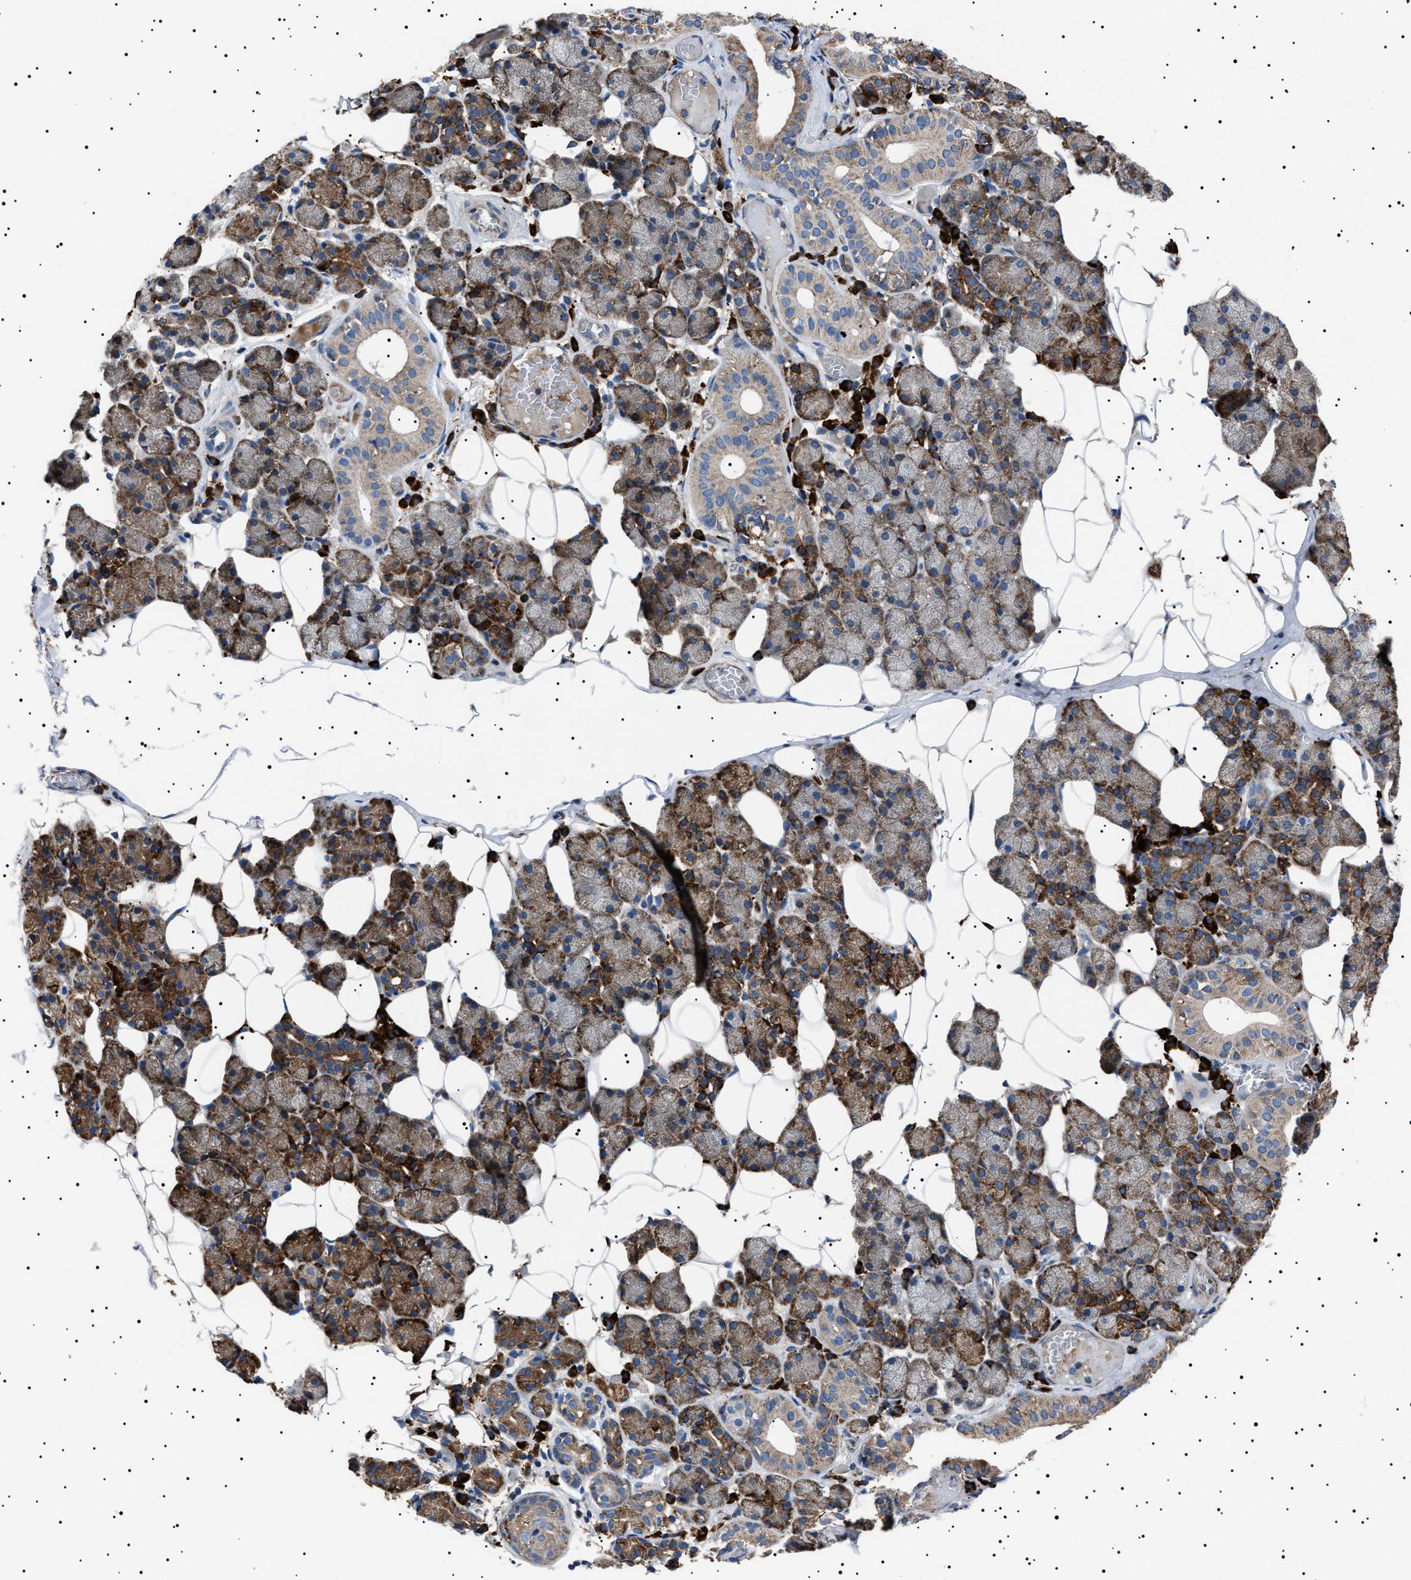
{"staining": {"intensity": "moderate", "quantity": ">75%", "location": "cytoplasmic/membranous"}, "tissue": "salivary gland", "cell_type": "Glandular cells", "image_type": "normal", "snomed": [{"axis": "morphology", "description": "Normal tissue, NOS"}, {"axis": "topography", "description": "Salivary gland"}], "caption": "Salivary gland stained with a brown dye shows moderate cytoplasmic/membranous positive expression in about >75% of glandular cells.", "gene": "TOP1MT", "patient": {"sex": "female", "age": 33}}